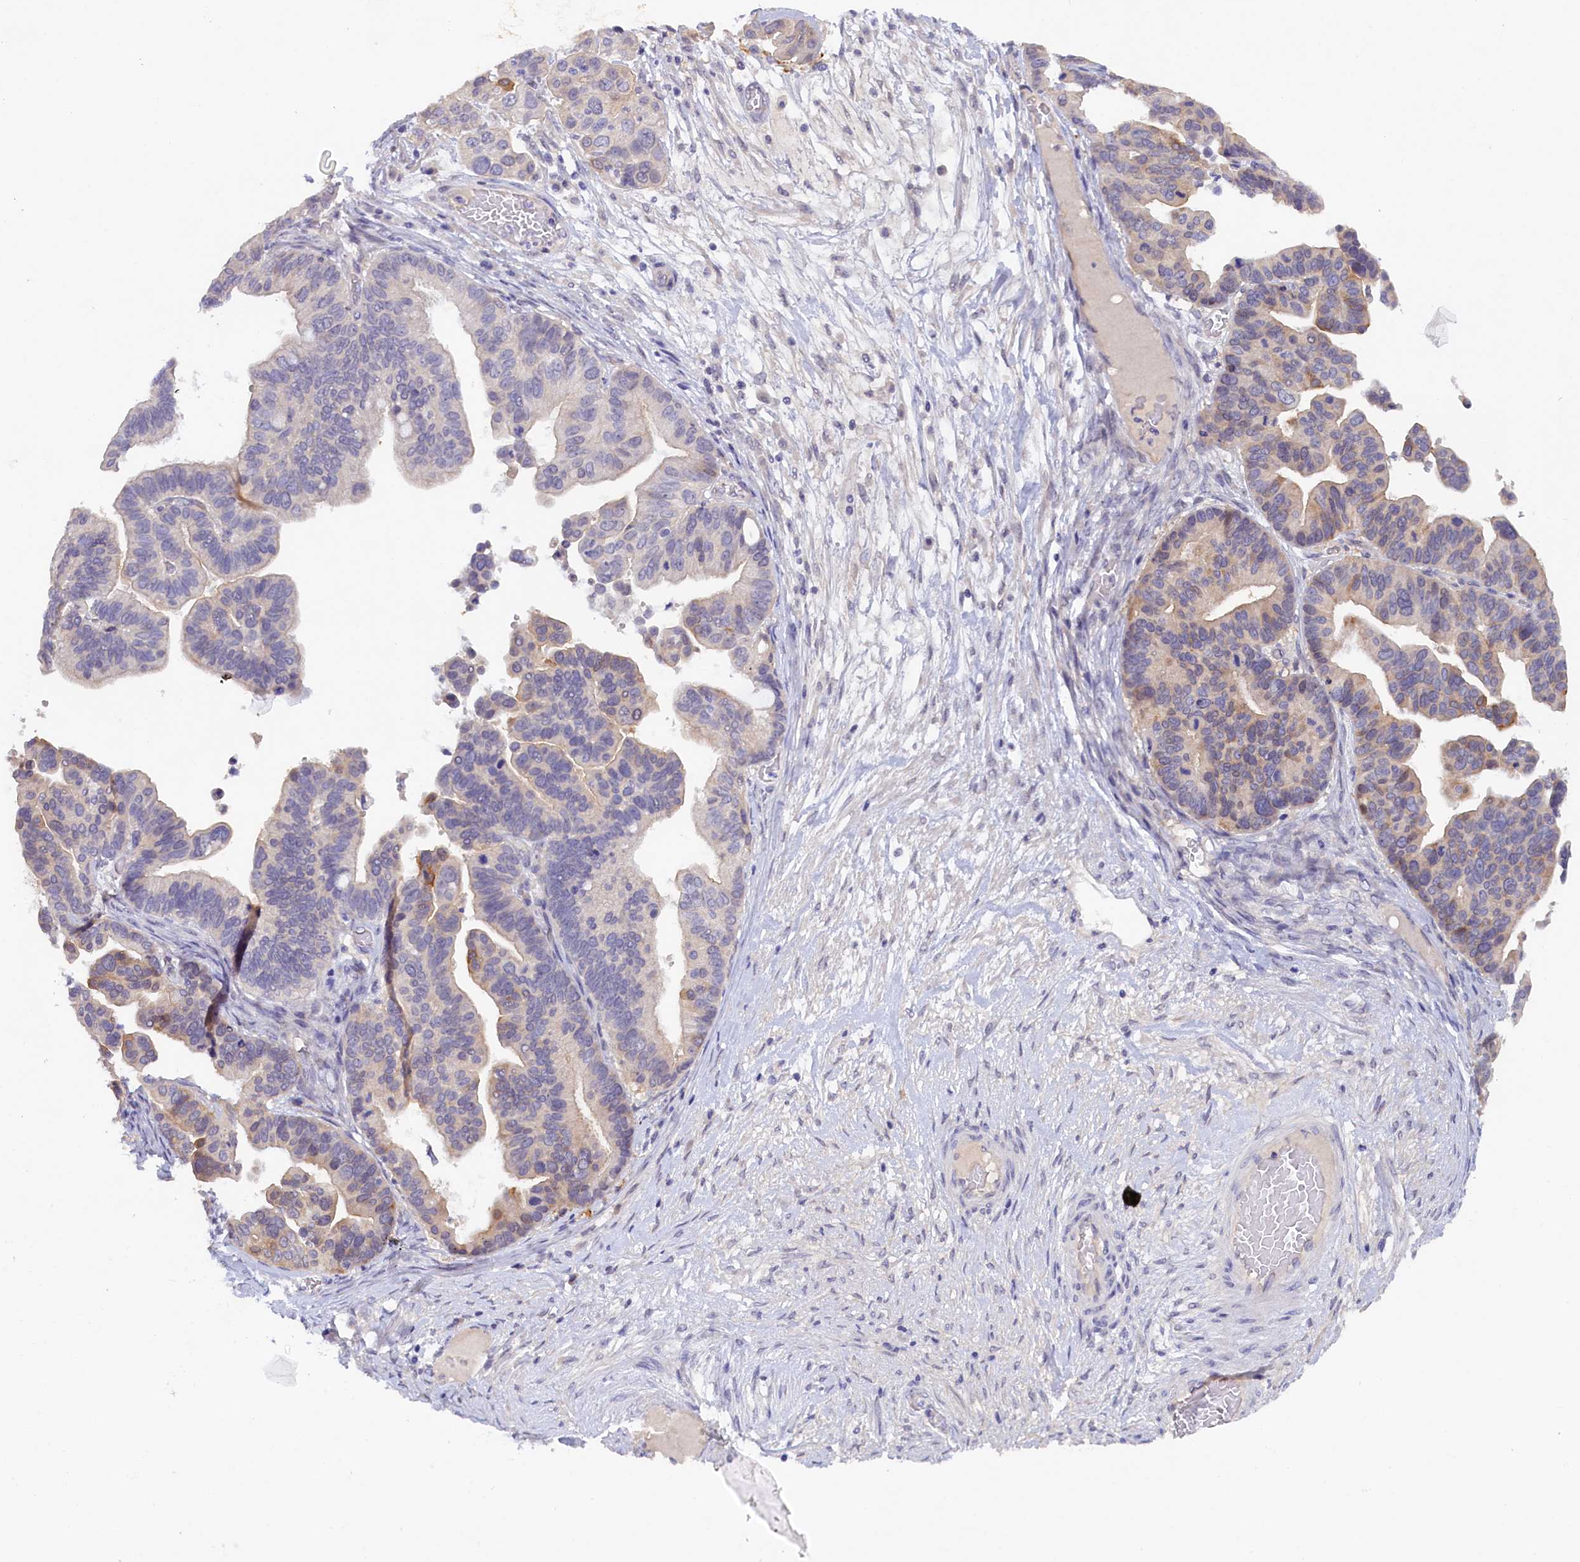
{"staining": {"intensity": "negative", "quantity": "none", "location": "none"}, "tissue": "ovarian cancer", "cell_type": "Tumor cells", "image_type": "cancer", "snomed": [{"axis": "morphology", "description": "Cystadenocarcinoma, serous, NOS"}, {"axis": "topography", "description": "Ovary"}], "caption": "DAB immunohistochemical staining of ovarian cancer exhibits no significant expression in tumor cells.", "gene": "ZSWIM4", "patient": {"sex": "female", "age": 56}}